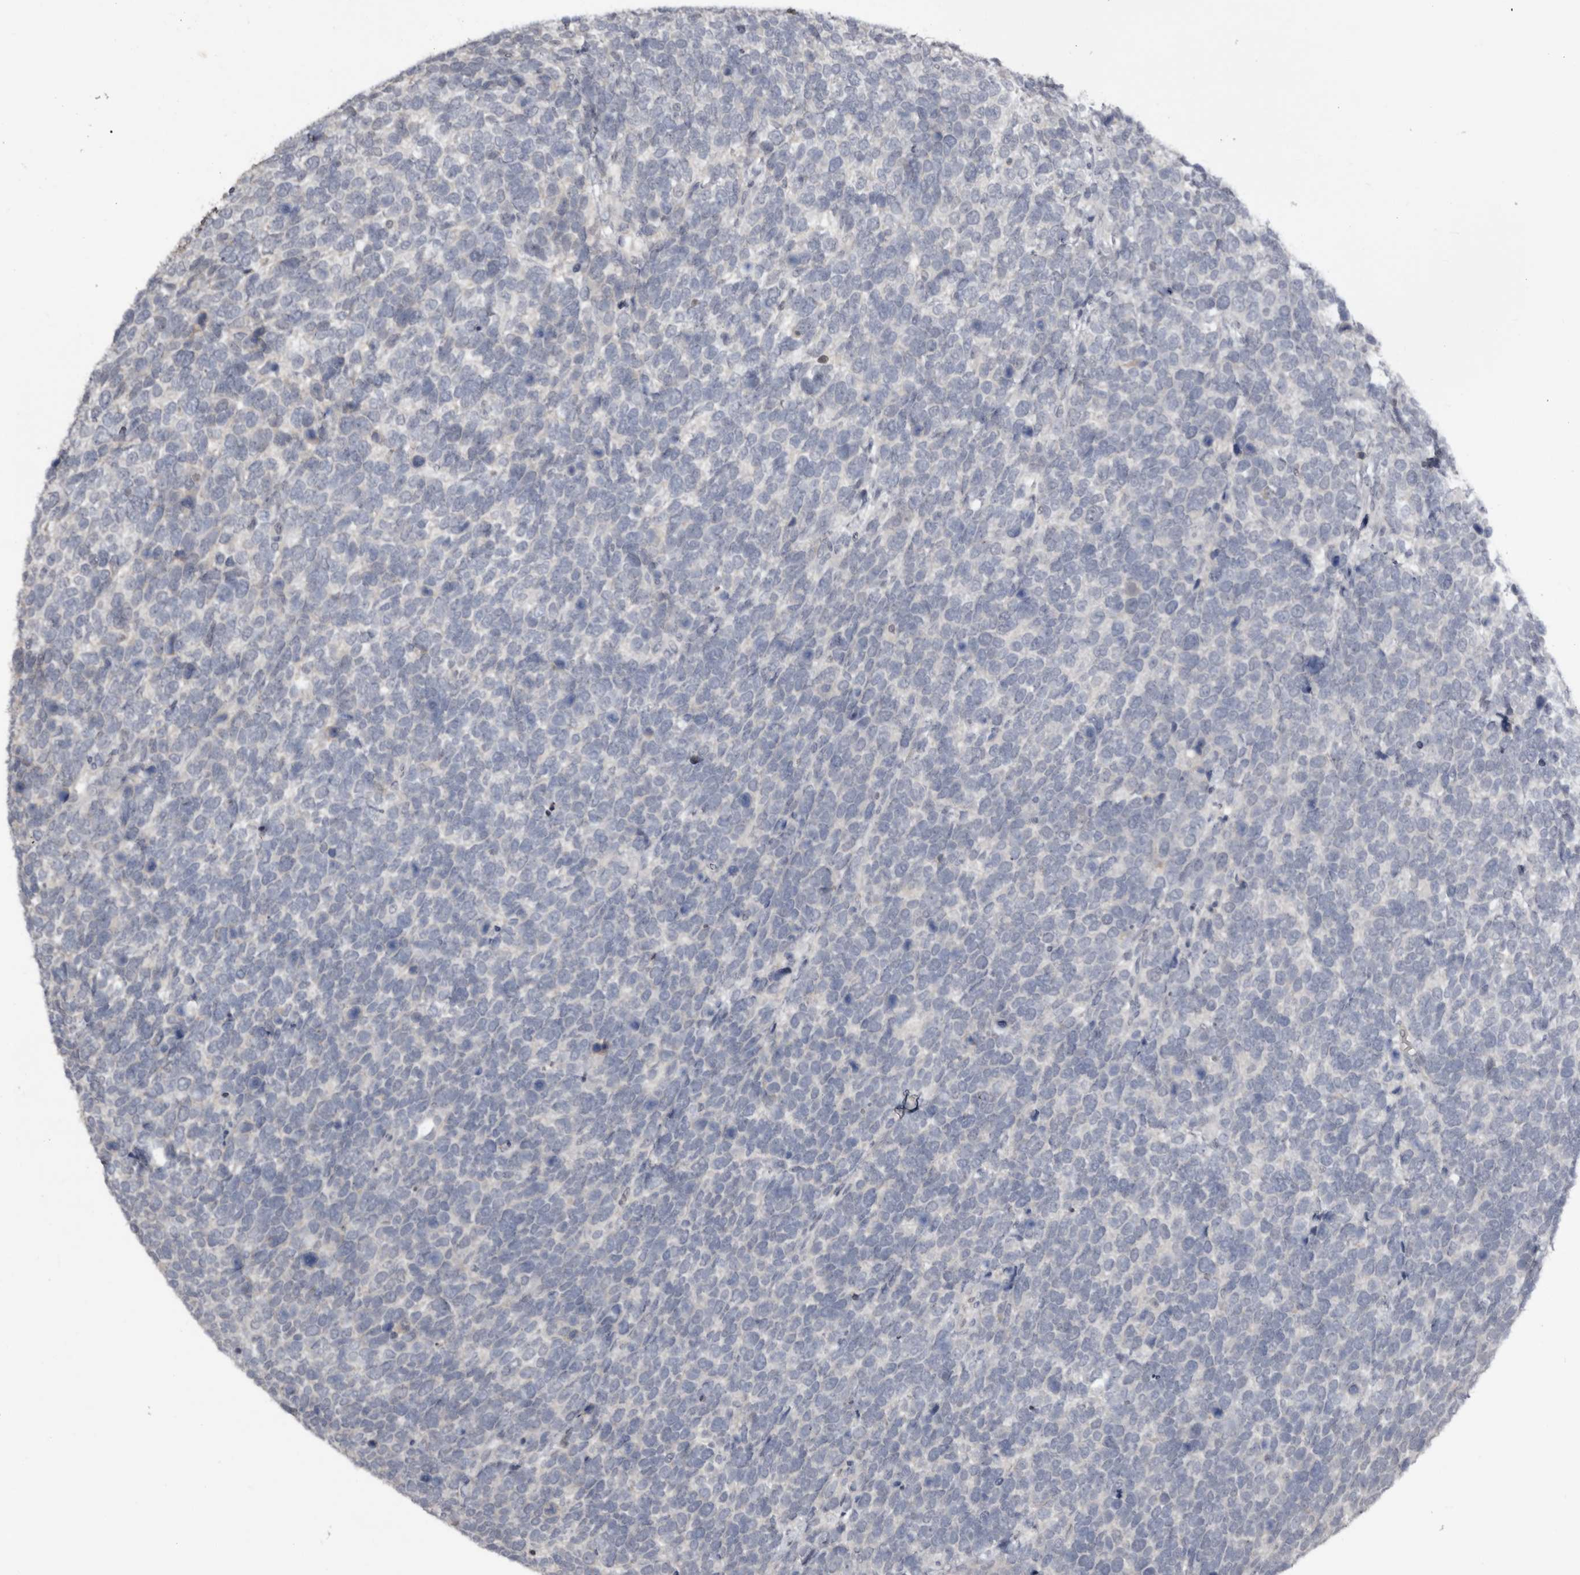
{"staining": {"intensity": "negative", "quantity": "none", "location": "none"}, "tissue": "urothelial cancer", "cell_type": "Tumor cells", "image_type": "cancer", "snomed": [{"axis": "morphology", "description": "Urothelial carcinoma, High grade"}, {"axis": "topography", "description": "Urinary bladder"}], "caption": "This is an IHC image of high-grade urothelial carcinoma. There is no staining in tumor cells.", "gene": "RBKS", "patient": {"sex": "female", "age": 82}}